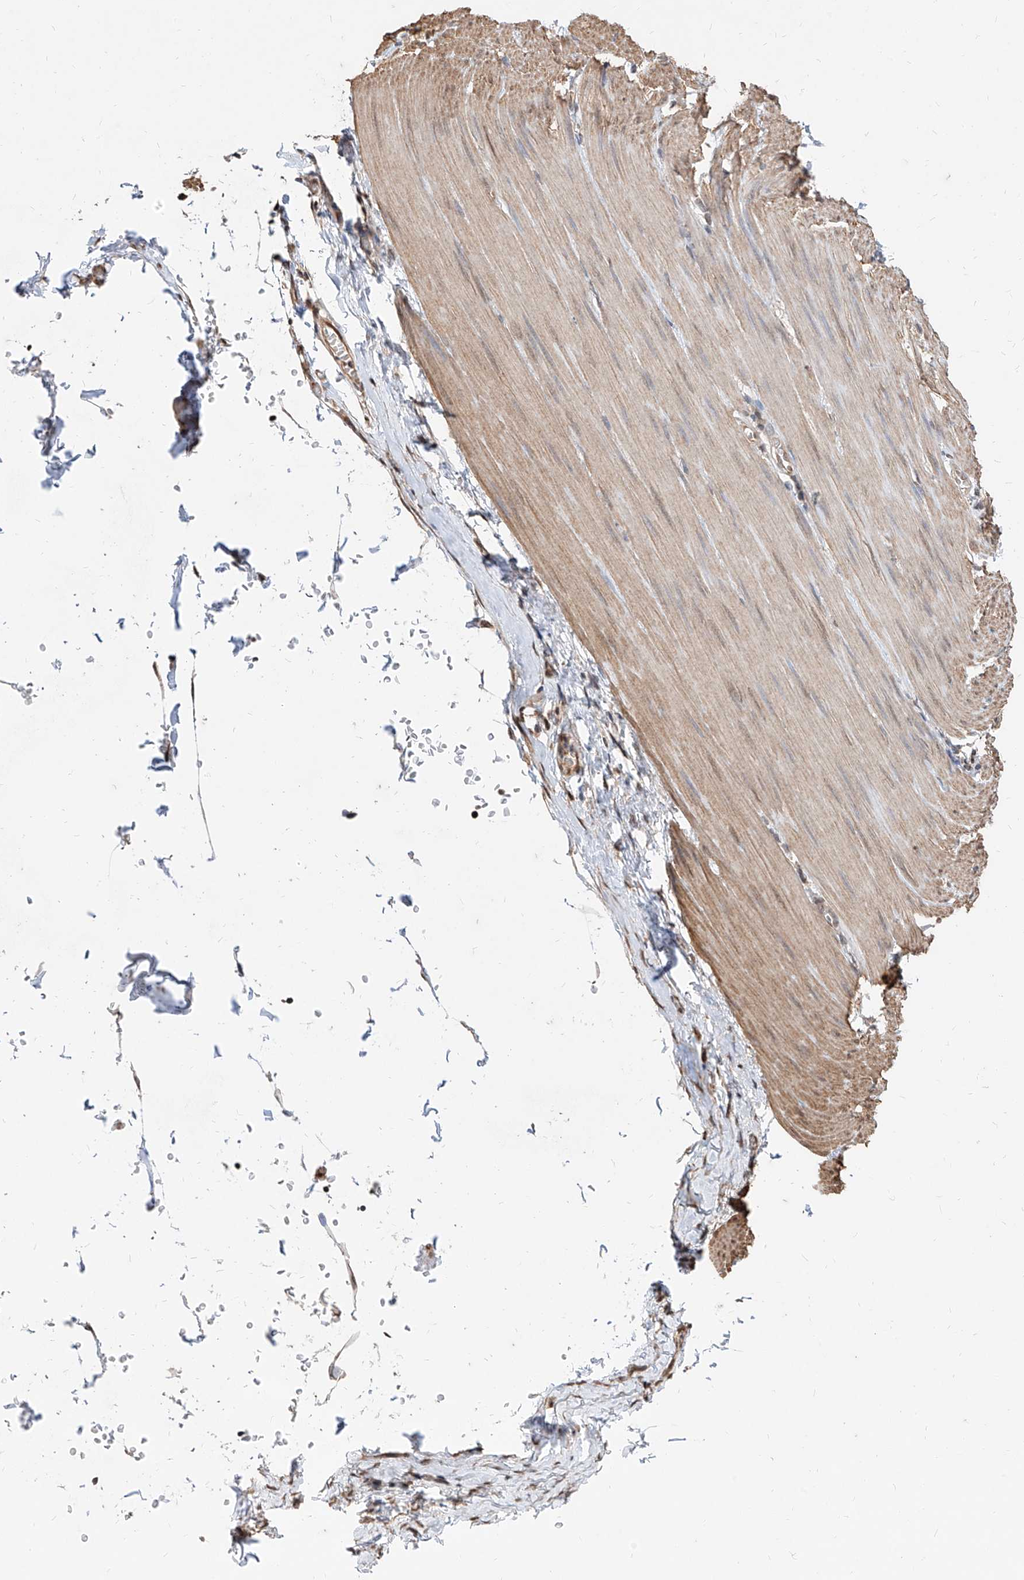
{"staining": {"intensity": "weak", "quantity": ">75%", "location": "cytoplasmic/membranous"}, "tissue": "smooth muscle", "cell_type": "Smooth muscle cells", "image_type": "normal", "snomed": [{"axis": "morphology", "description": "Normal tissue, NOS"}, {"axis": "morphology", "description": "Adenocarcinoma, NOS"}, {"axis": "topography", "description": "Colon"}, {"axis": "topography", "description": "Peripheral nerve tissue"}], "caption": "Immunohistochemical staining of benign smooth muscle displays low levels of weak cytoplasmic/membranous expression in about >75% of smooth muscle cells.", "gene": "C8orf82", "patient": {"sex": "male", "age": 14}}